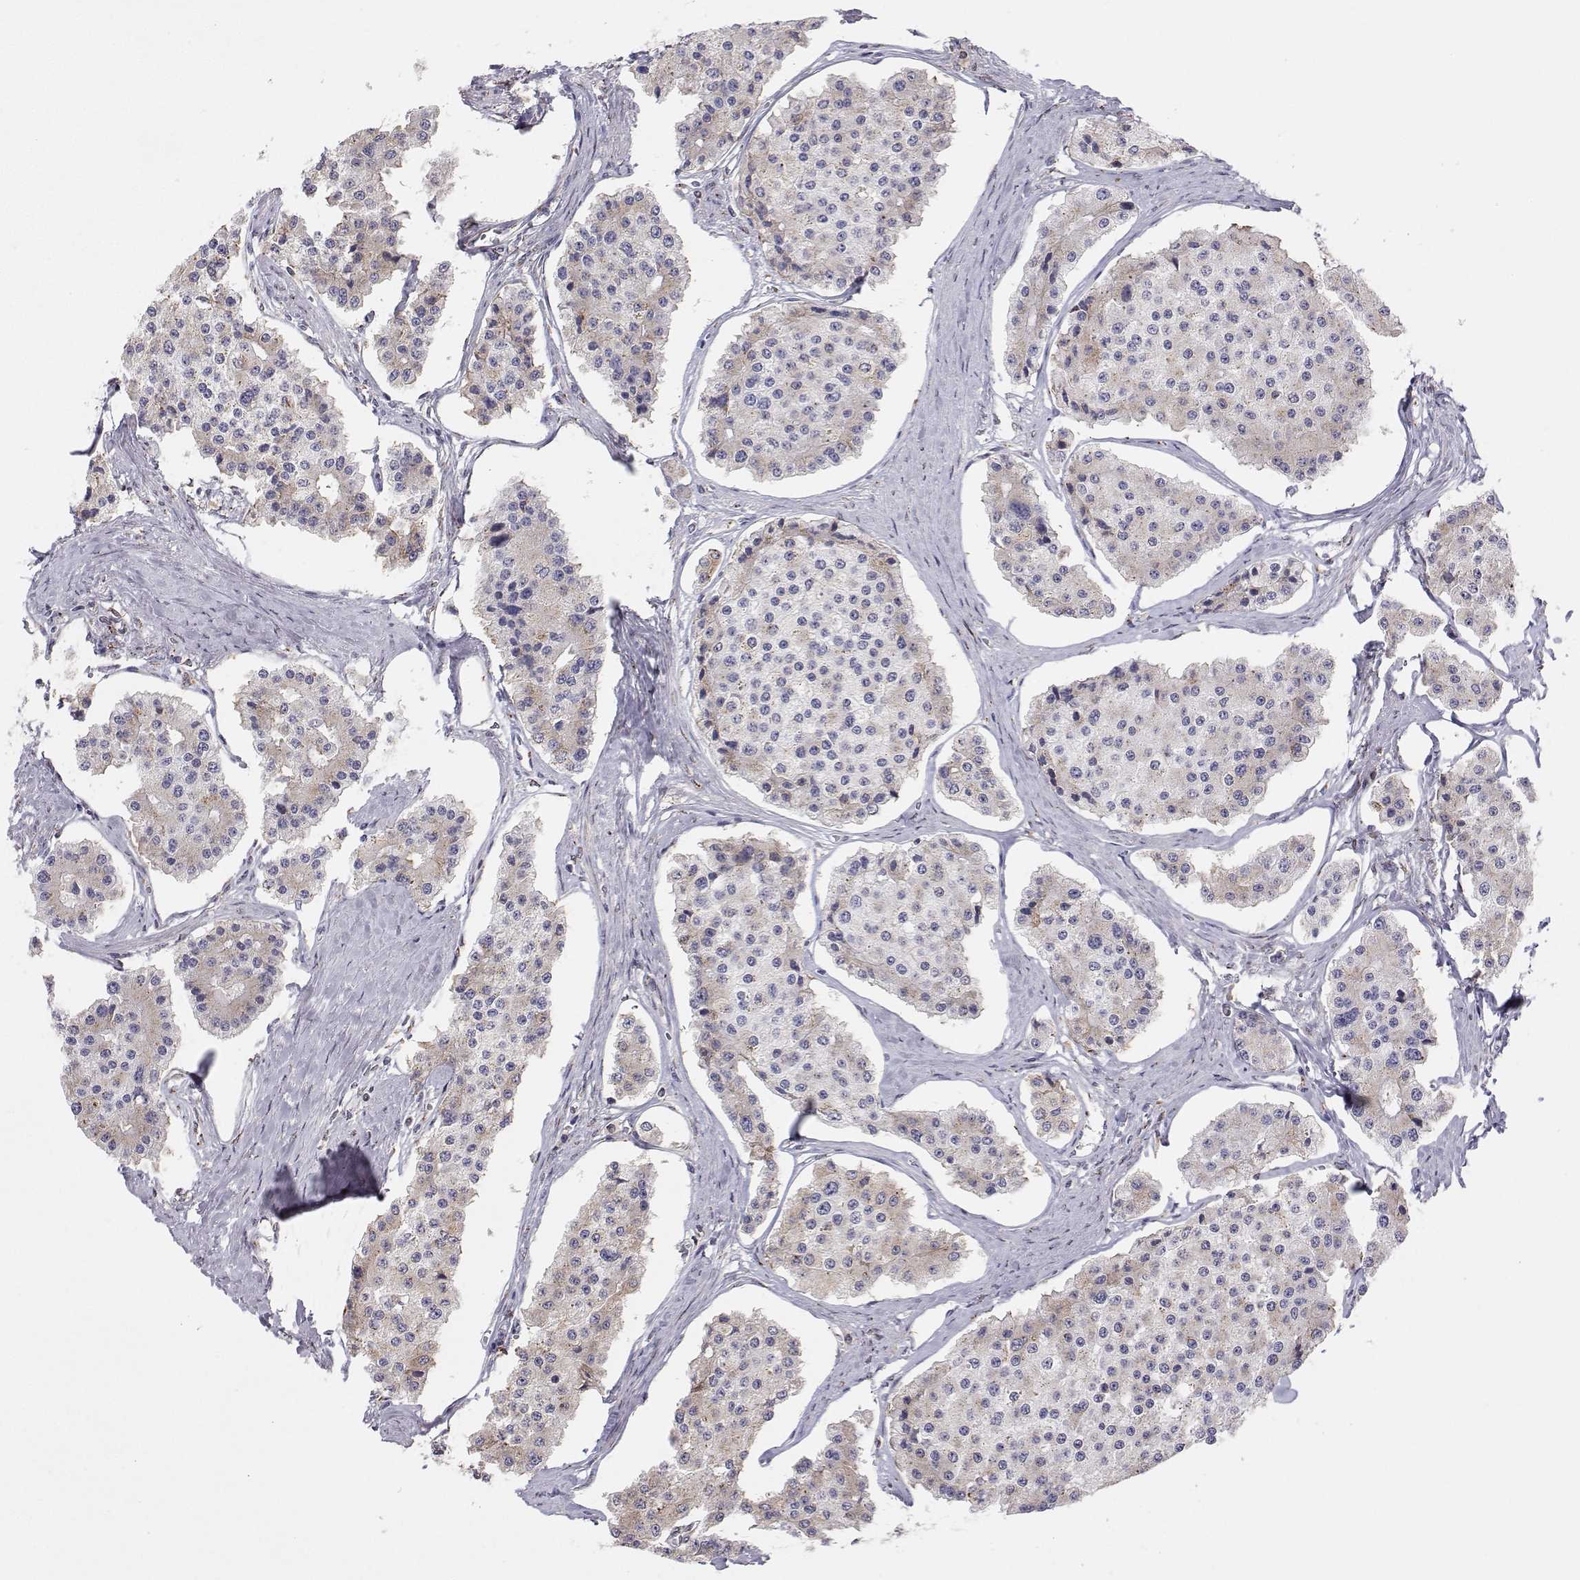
{"staining": {"intensity": "weak", "quantity": "<25%", "location": "cytoplasmic/membranous"}, "tissue": "carcinoid", "cell_type": "Tumor cells", "image_type": "cancer", "snomed": [{"axis": "morphology", "description": "Carcinoid, malignant, NOS"}, {"axis": "topography", "description": "Small intestine"}], "caption": "Photomicrograph shows no significant protein positivity in tumor cells of carcinoid.", "gene": "STARD13", "patient": {"sex": "female", "age": 65}}